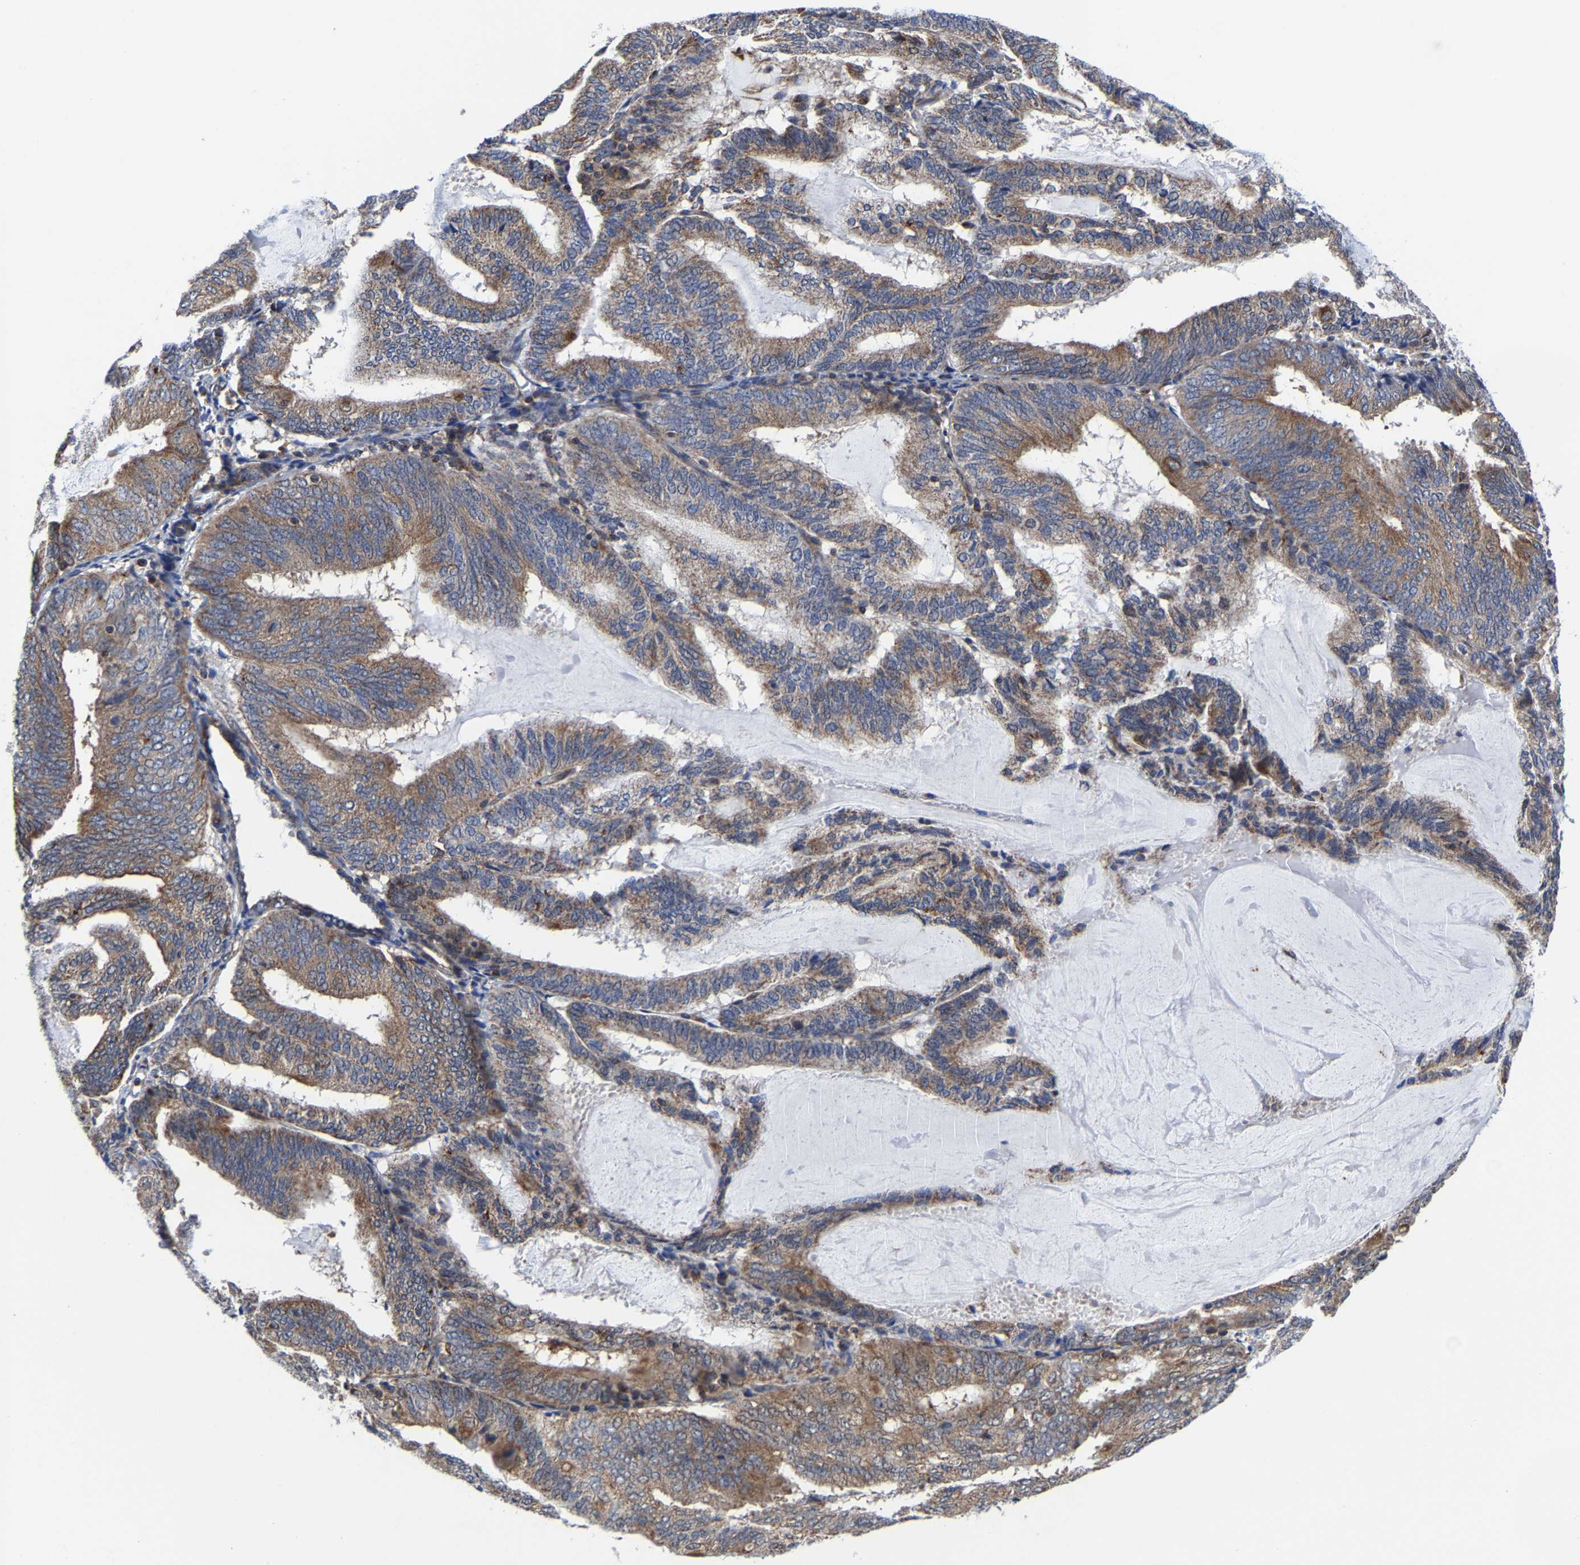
{"staining": {"intensity": "moderate", "quantity": ">75%", "location": "cytoplasmic/membranous"}, "tissue": "endometrial cancer", "cell_type": "Tumor cells", "image_type": "cancer", "snomed": [{"axis": "morphology", "description": "Adenocarcinoma, NOS"}, {"axis": "topography", "description": "Endometrium"}], "caption": "Human endometrial adenocarcinoma stained with a brown dye displays moderate cytoplasmic/membranous positive staining in approximately >75% of tumor cells.", "gene": "PFKFB3", "patient": {"sex": "female", "age": 81}}